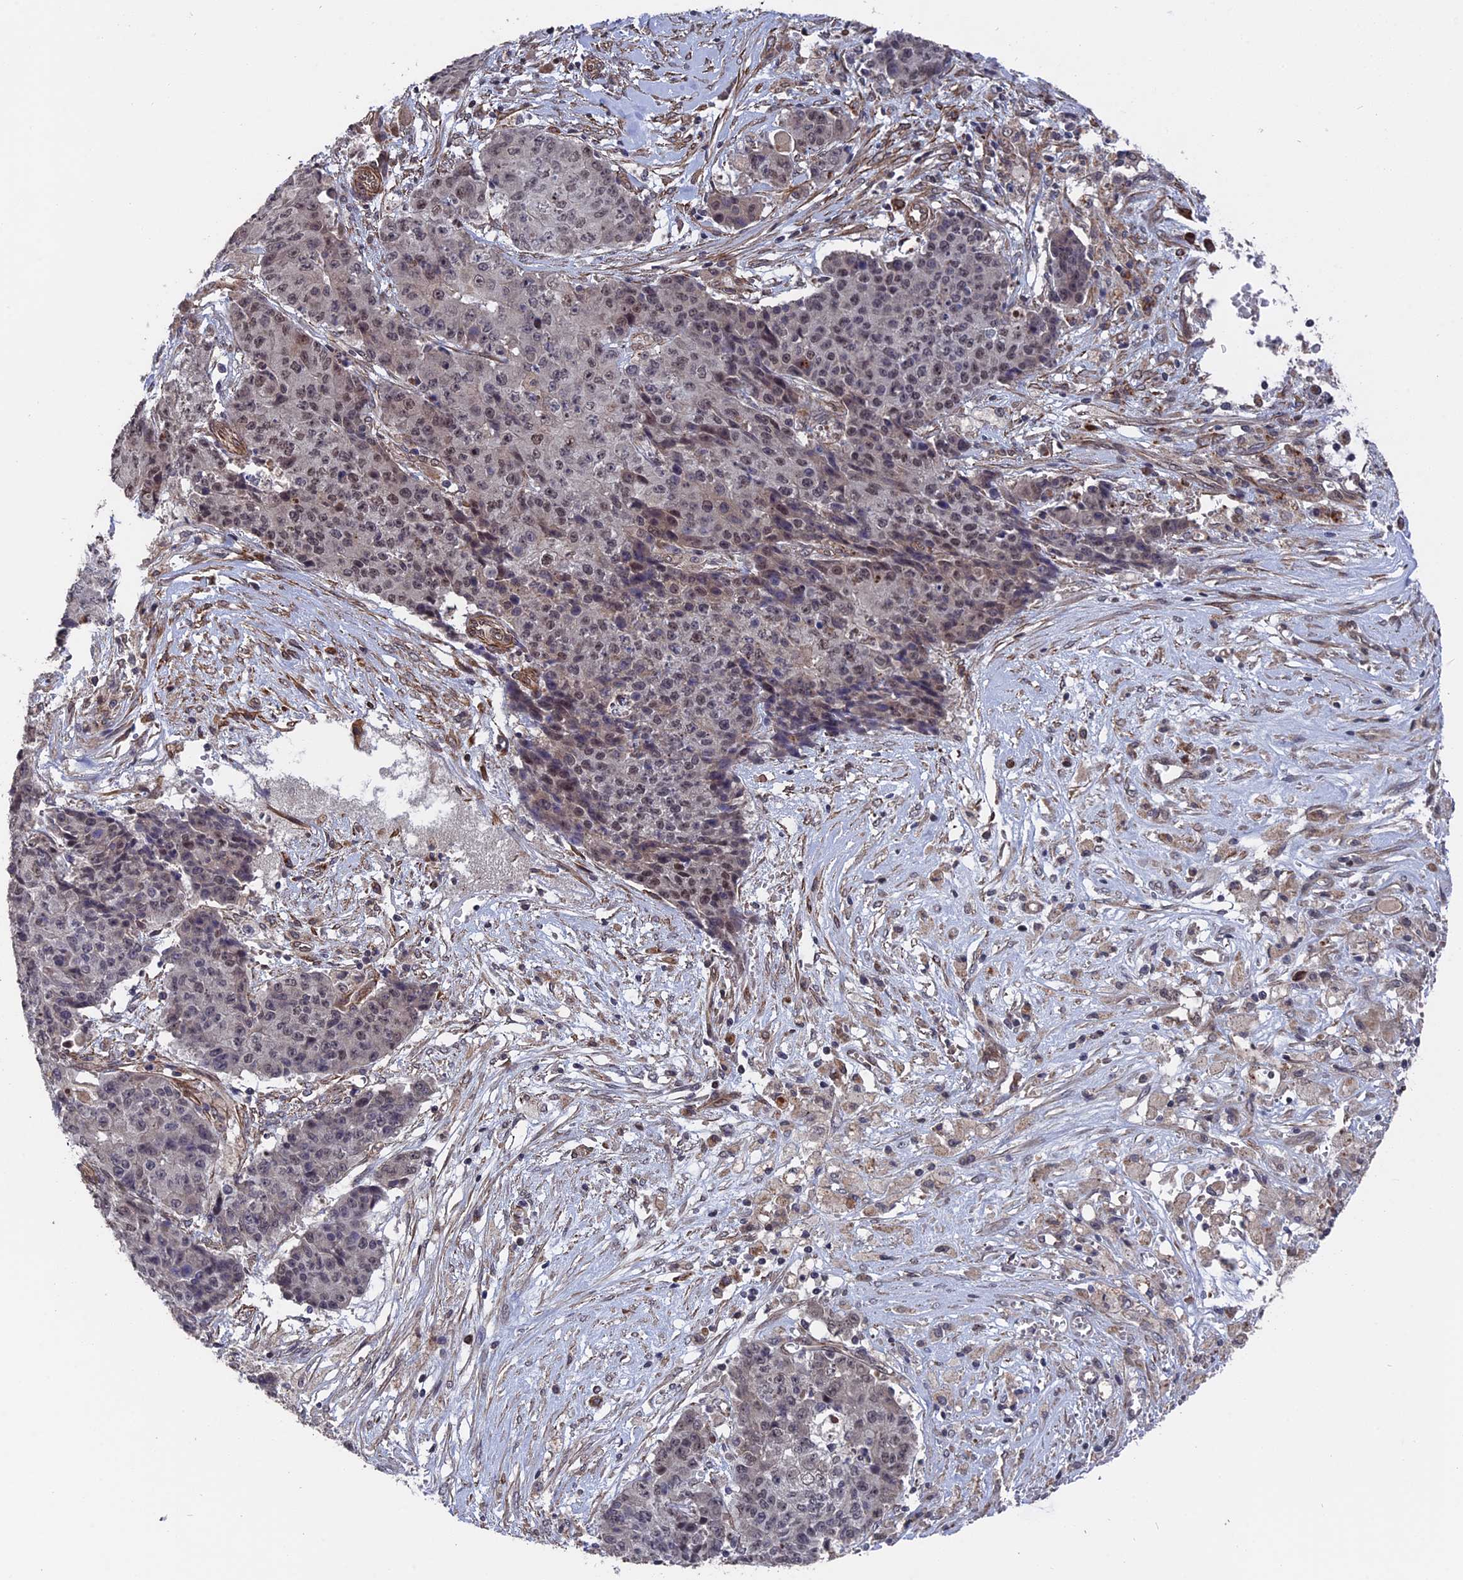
{"staining": {"intensity": "weak", "quantity": "<25%", "location": "nuclear"}, "tissue": "ovarian cancer", "cell_type": "Tumor cells", "image_type": "cancer", "snomed": [{"axis": "morphology", "description": "Carcinoma, endometroid"}, {"axis": "topography", "description": "Ovary"}], "caption": "This is a photomicrograph of immunohistochemistry staining of ovarian cancer (endometroid carcinoma), which shows no staining in tumor cells. The staining is performed using DAB brown chromogen with nuclei counter-stained in using hematoxylin.", "gene": "NOSIP", "patient": {"sex": "female", "age": 42}}